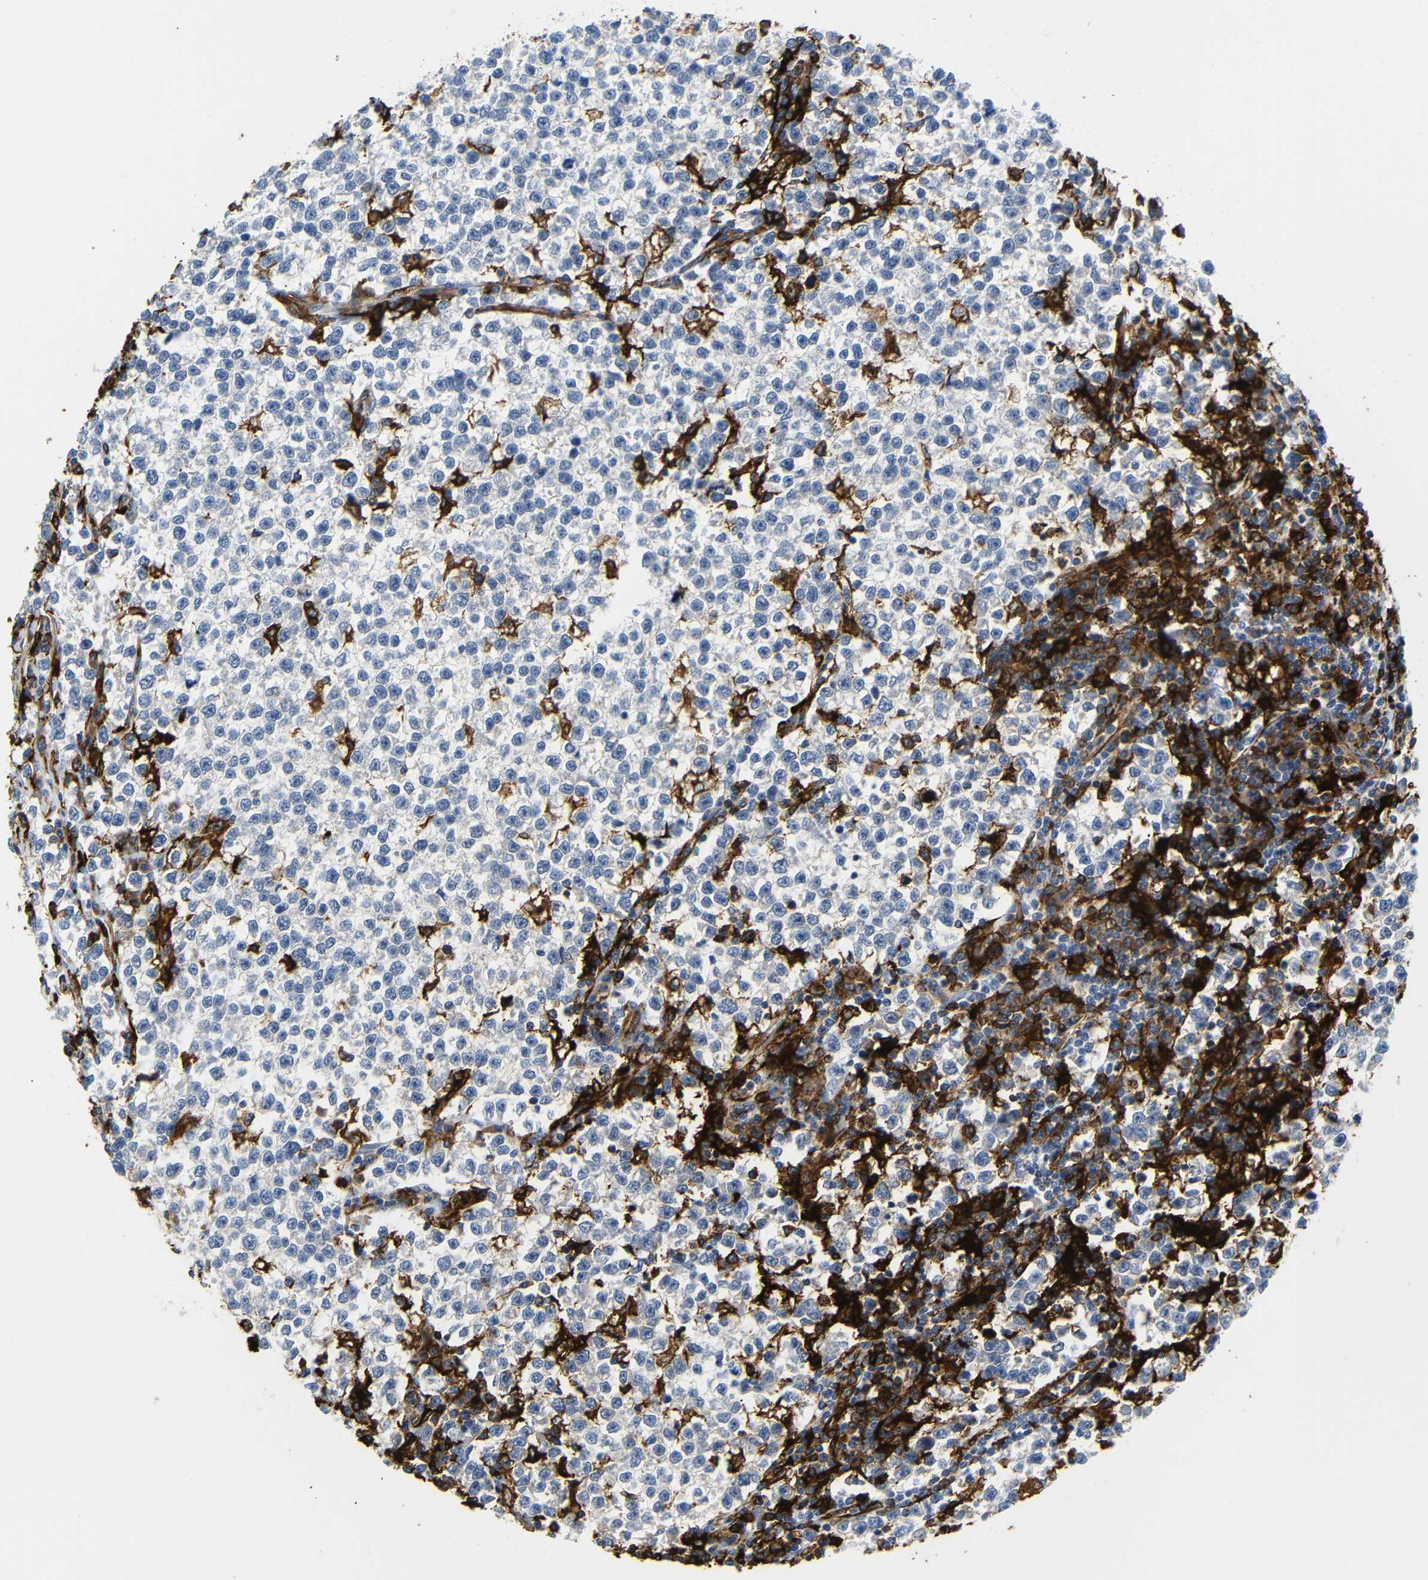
{"staining": {"intensity": "negative", "quantity": "none", "location": "none"}, "tissue": "testis cancer", "cell_type": "Tumor cells", "image_type": "cancer", "snomed": [{"axis": "morphology", "description": "Normal tissue, NOS"}, {"axis": "morphology", "description": "Seminoma, NOS"}, {"axis": "topography", "description": "Testis"}], "caption": "Immunohistochemistry of testis cancer exhibits no staining in tumor cells.", "gene": "HLA-DQB1", "patient": {"sex": "male", "age": 43}}